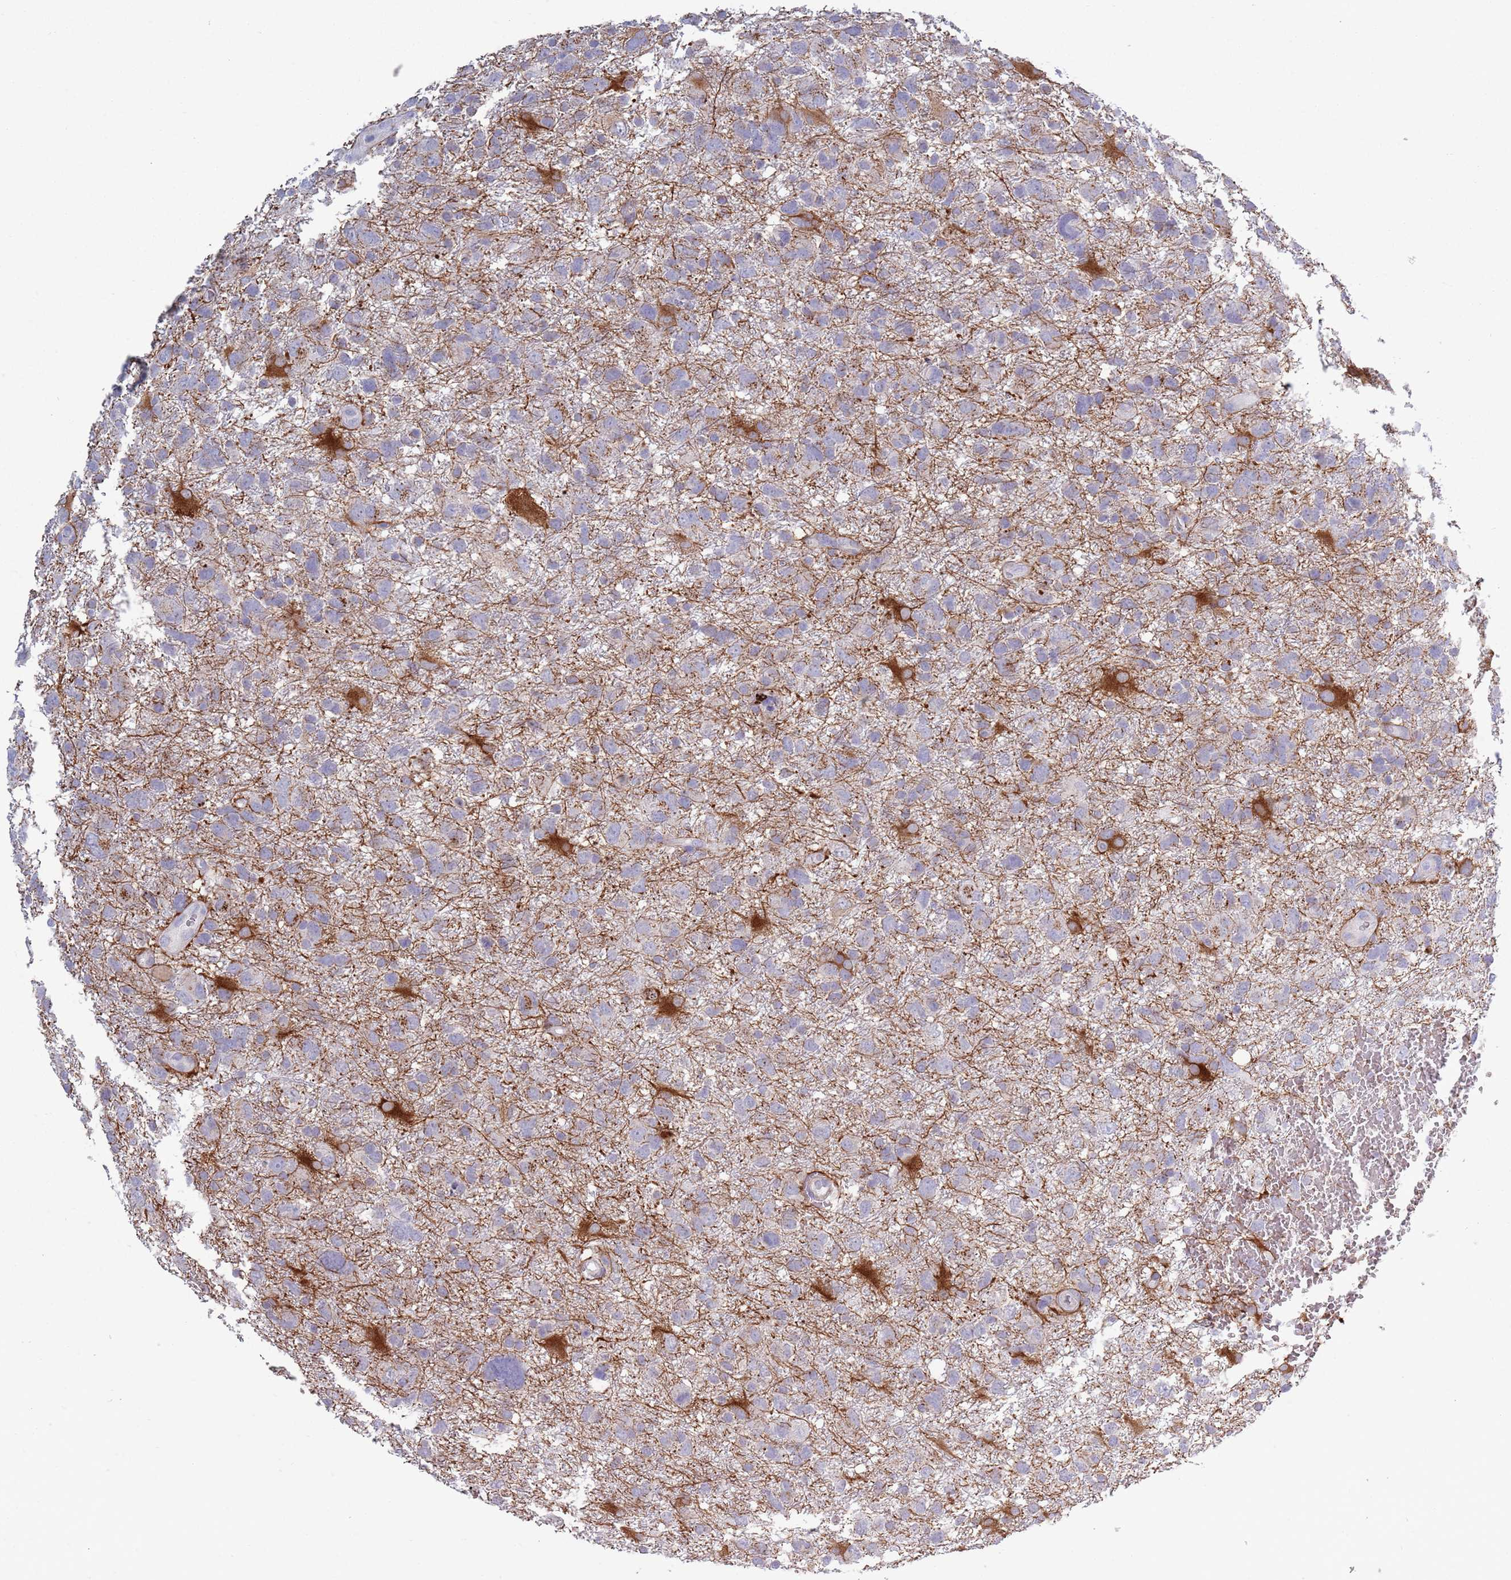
{"staining": {"intensity": "negative", "quantity": "none", "location": "none"}, "tissue": "glioma", "cell_type": "Tumor cells", "image_type": "cancer", "snomed": [{"axis": "morphology", "description": "Glioma, malignant, High grade"}, {"axis": "topography", "description": "Brain"}], "caption": "Image shows no protein staining in tumor cells of glioma tissue.", "gene": "ACSBG1", "patient": {"sex": "male", "age": 61}}